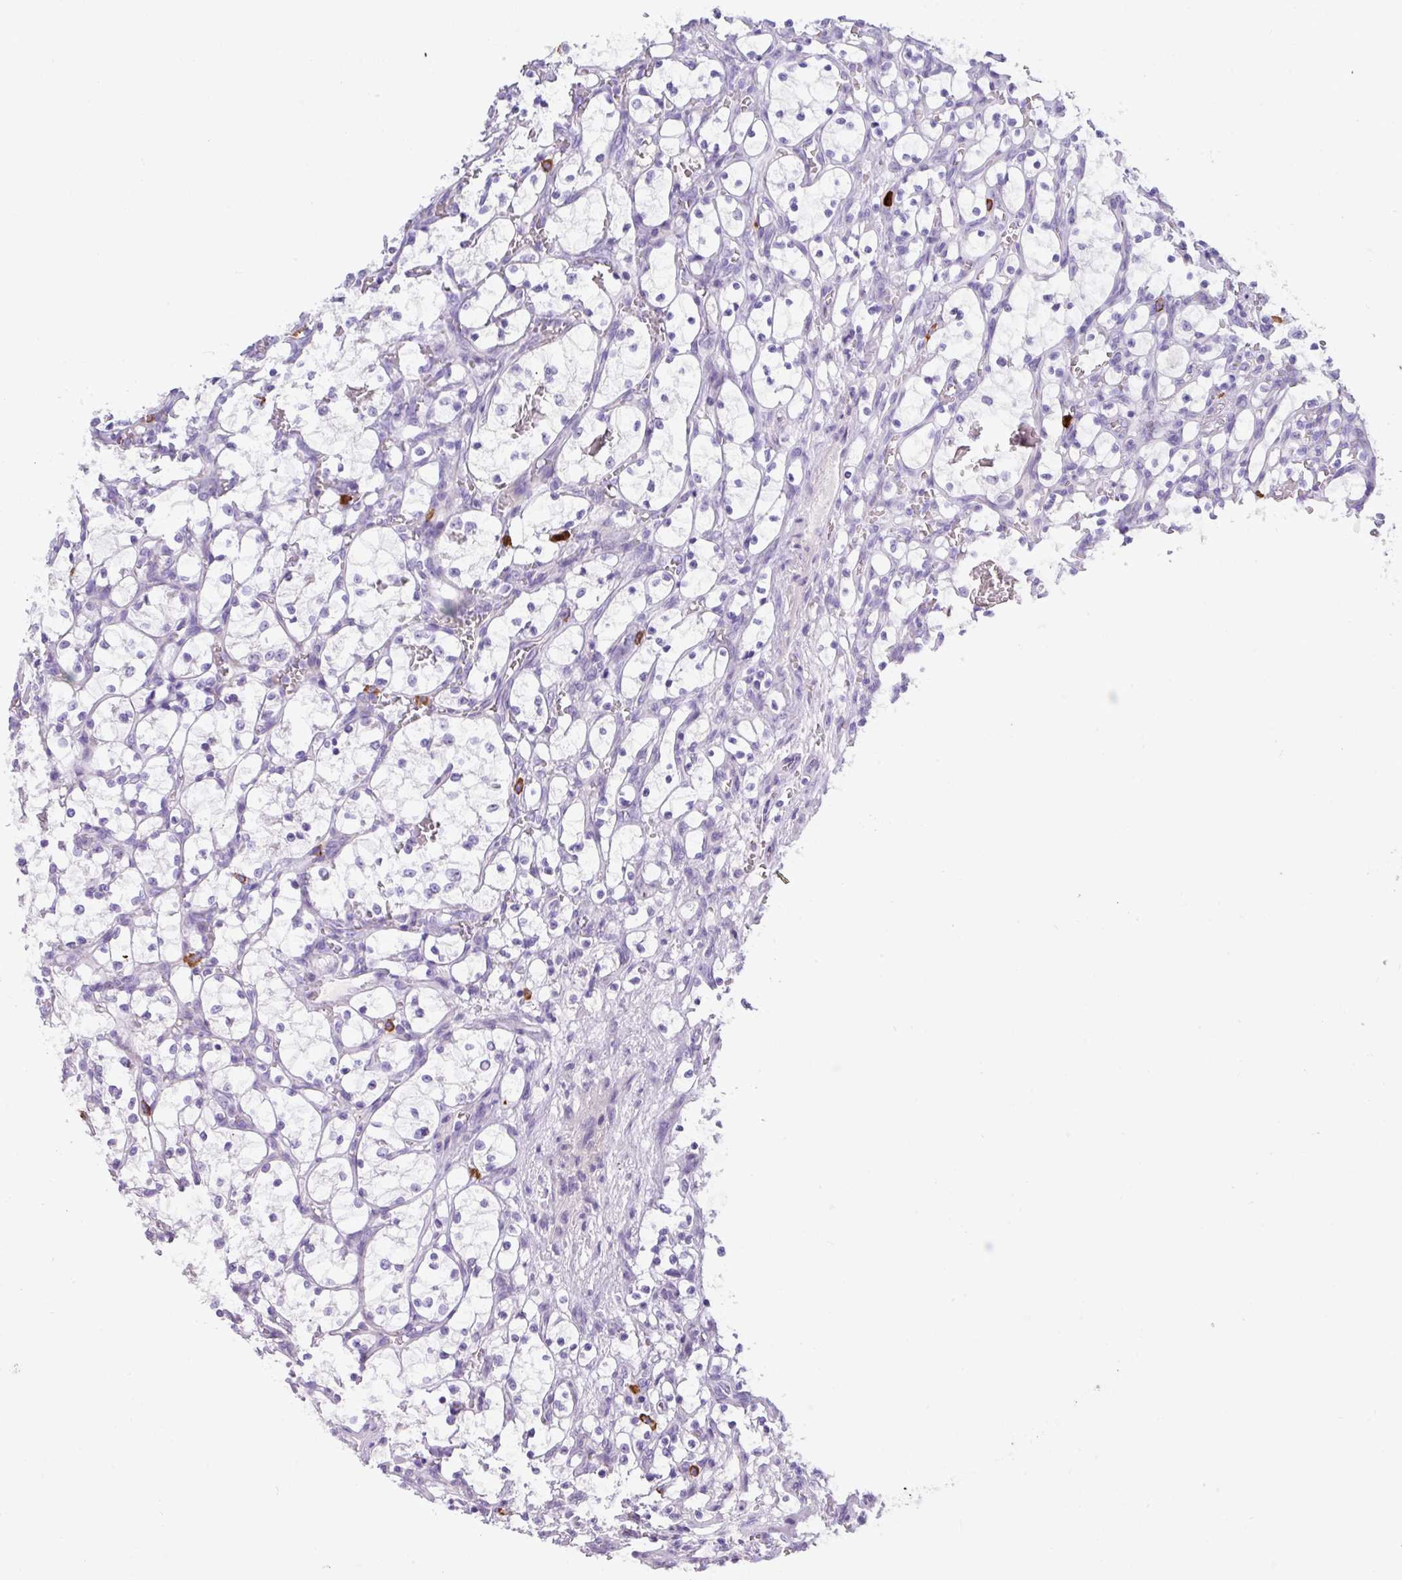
{"staining": {"intensity": "negative", "quantity": "none", "location": "none"}, "tissue": "renal cancer", "cell_type": "Tumor cells", "image_type": "cancer", "snomed": [{"axis": "morphology", "description": "Adenocarcinoma, NOS"}, {"axis": "topography", "description": "Kidney"}], "caption": "Immunohistochemistry (IHC) photomicrograph of neoplastic tissue: human renal cancer stained with DAB (3,3'-diaminobenzidine) exhibits no significant protein positivity in tumor cells.", "gene": "MRM2", "patient": {"sex": "female", "age": 69}}